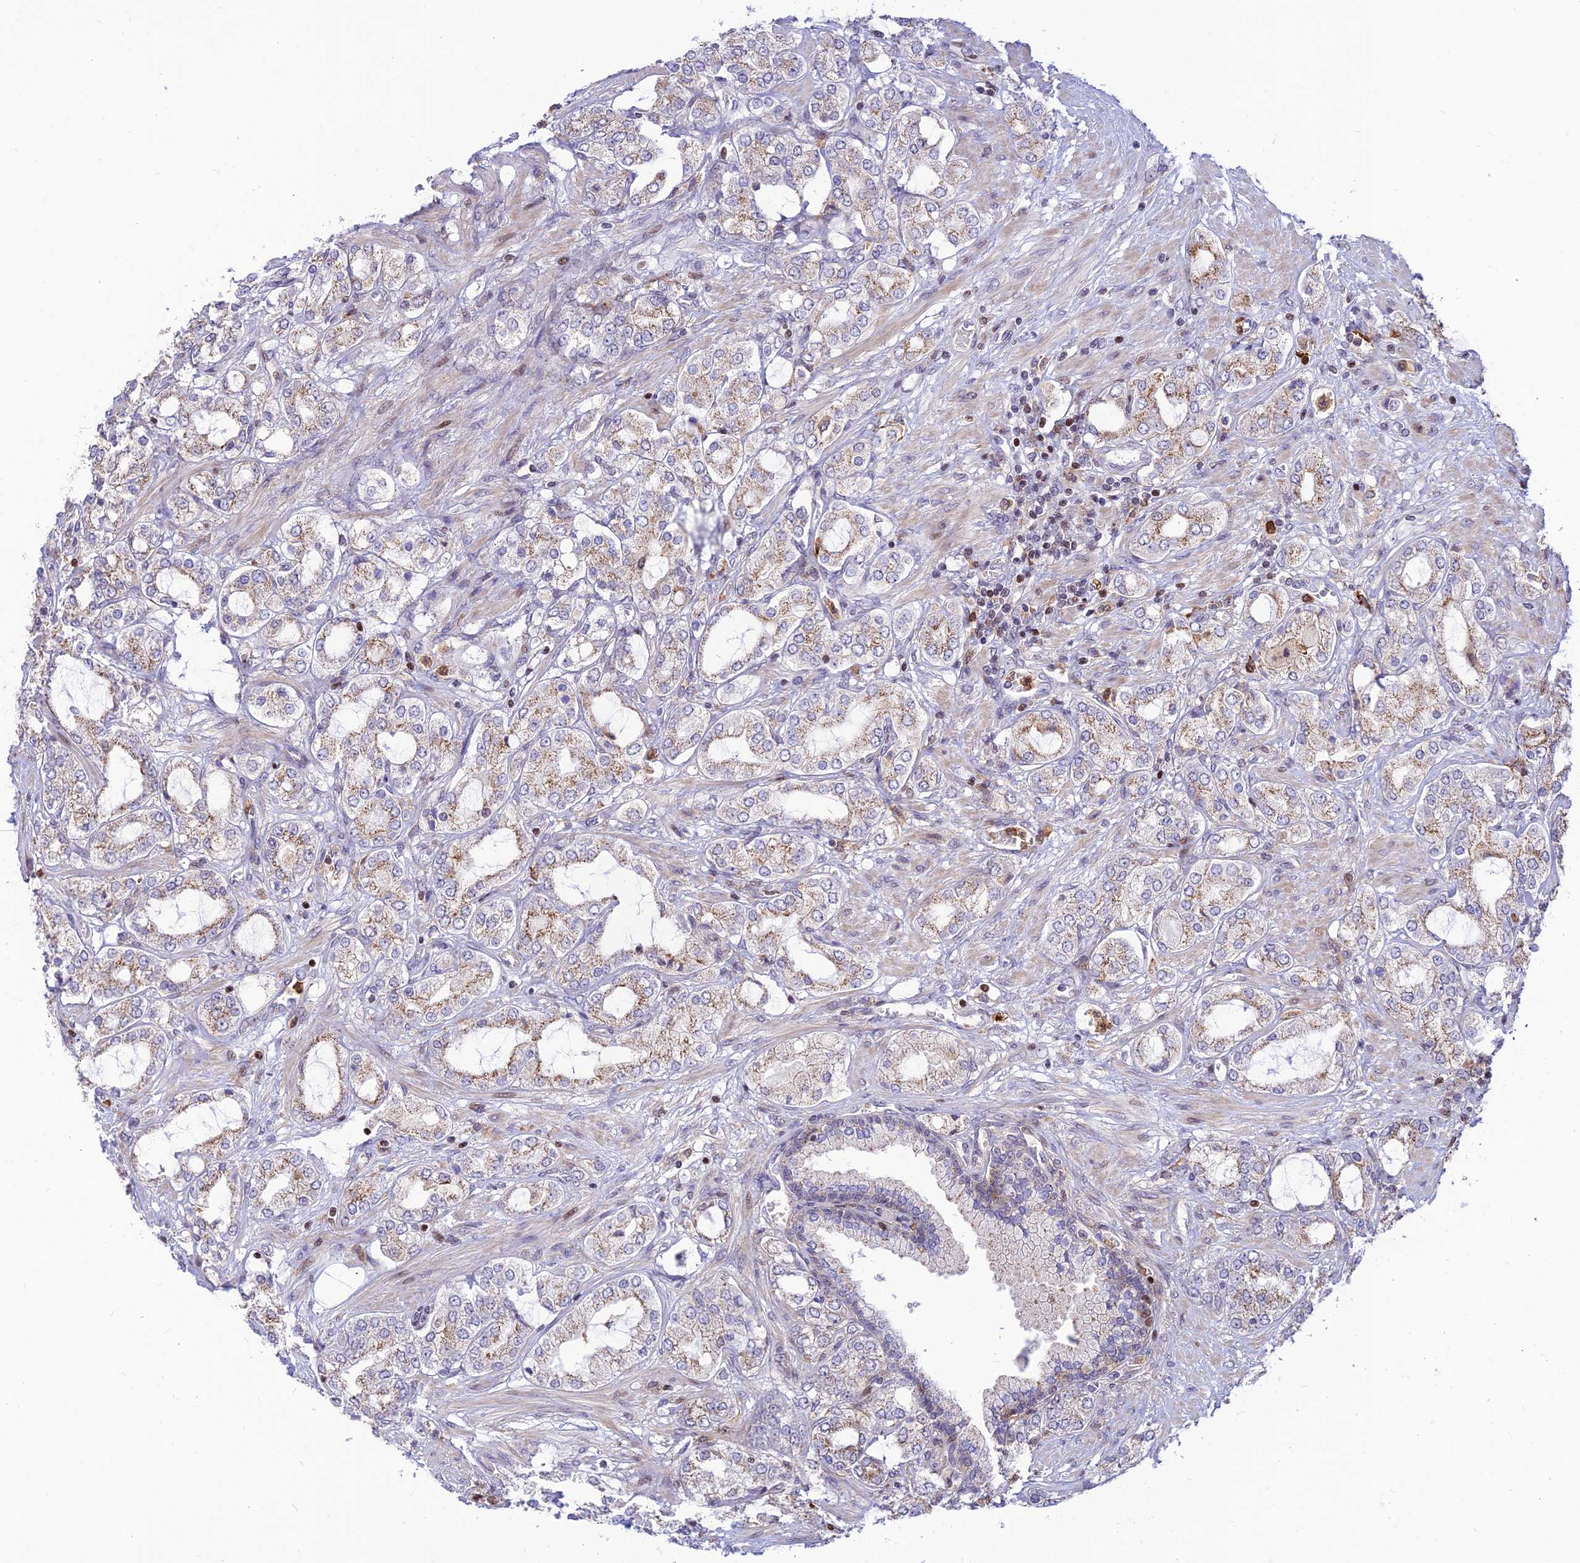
{"staining": {"intensity": "weak", "quantity": "25%-75%", "location": "cytoplasmic/membranous"}, "tissue": "prostate cancer", "cell_type": "Tumor cells", "image_type": "cancer", "snomed": [{"axis": "morphology", "description": "Adenocarcinoma, High grade"}, {"axis": "topography", "description": "Prostate"}], "caption": "Weak cytoplasmic/membranous staining is present in about 25%-75% of tumor cells in high-grade adenocarcinoma (prostate).", "gene": "FAM186B", "patient": {"sex": "male", "age": 64}}